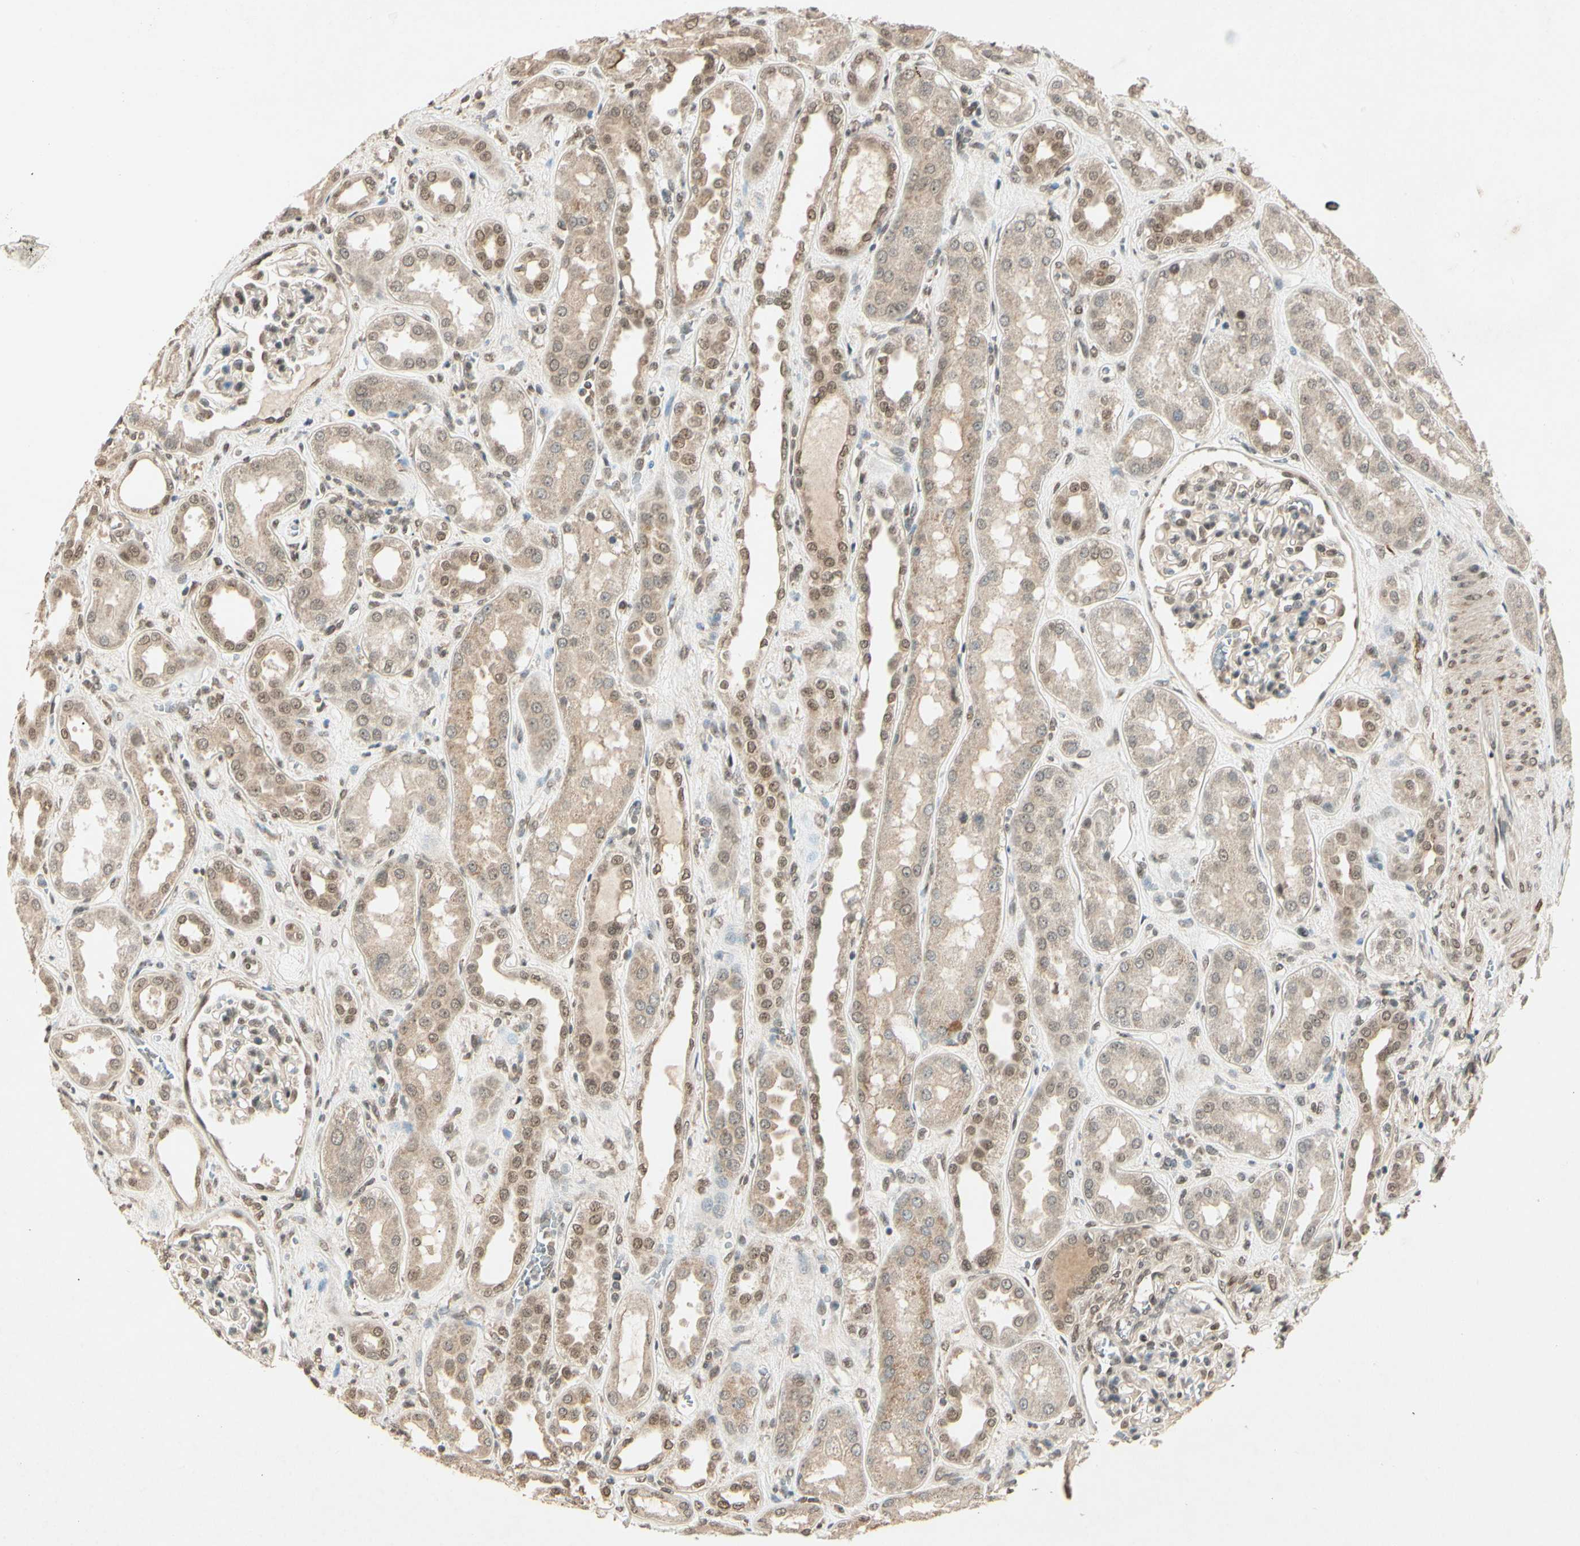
{"staining": {"intensity": "weak", "quantity": "25%-75%", "location": "cytoplasmic/membranous,nuclear"}, "tissue": "kidney", "cell_type": "Cells in glomeruli", "image_type": "normal", "snomed": [{"axis": "morphology", "description": "Normal tissue, NOS"}, {"axis": "topography", "description": "Kidney"}], "caption": "Immunohistochemical staining of benign human kidney demonstrates 25%-75% levels of weak cytoplasmic/membranous,nuclear protein positivity in approximately 25%-75% of cells in glomeruli. (DAB = brown stain, brightfield microscopy at high magnification).", "gene": "ZSCAN12", "patient": {"sex": "male", "age": 59}}